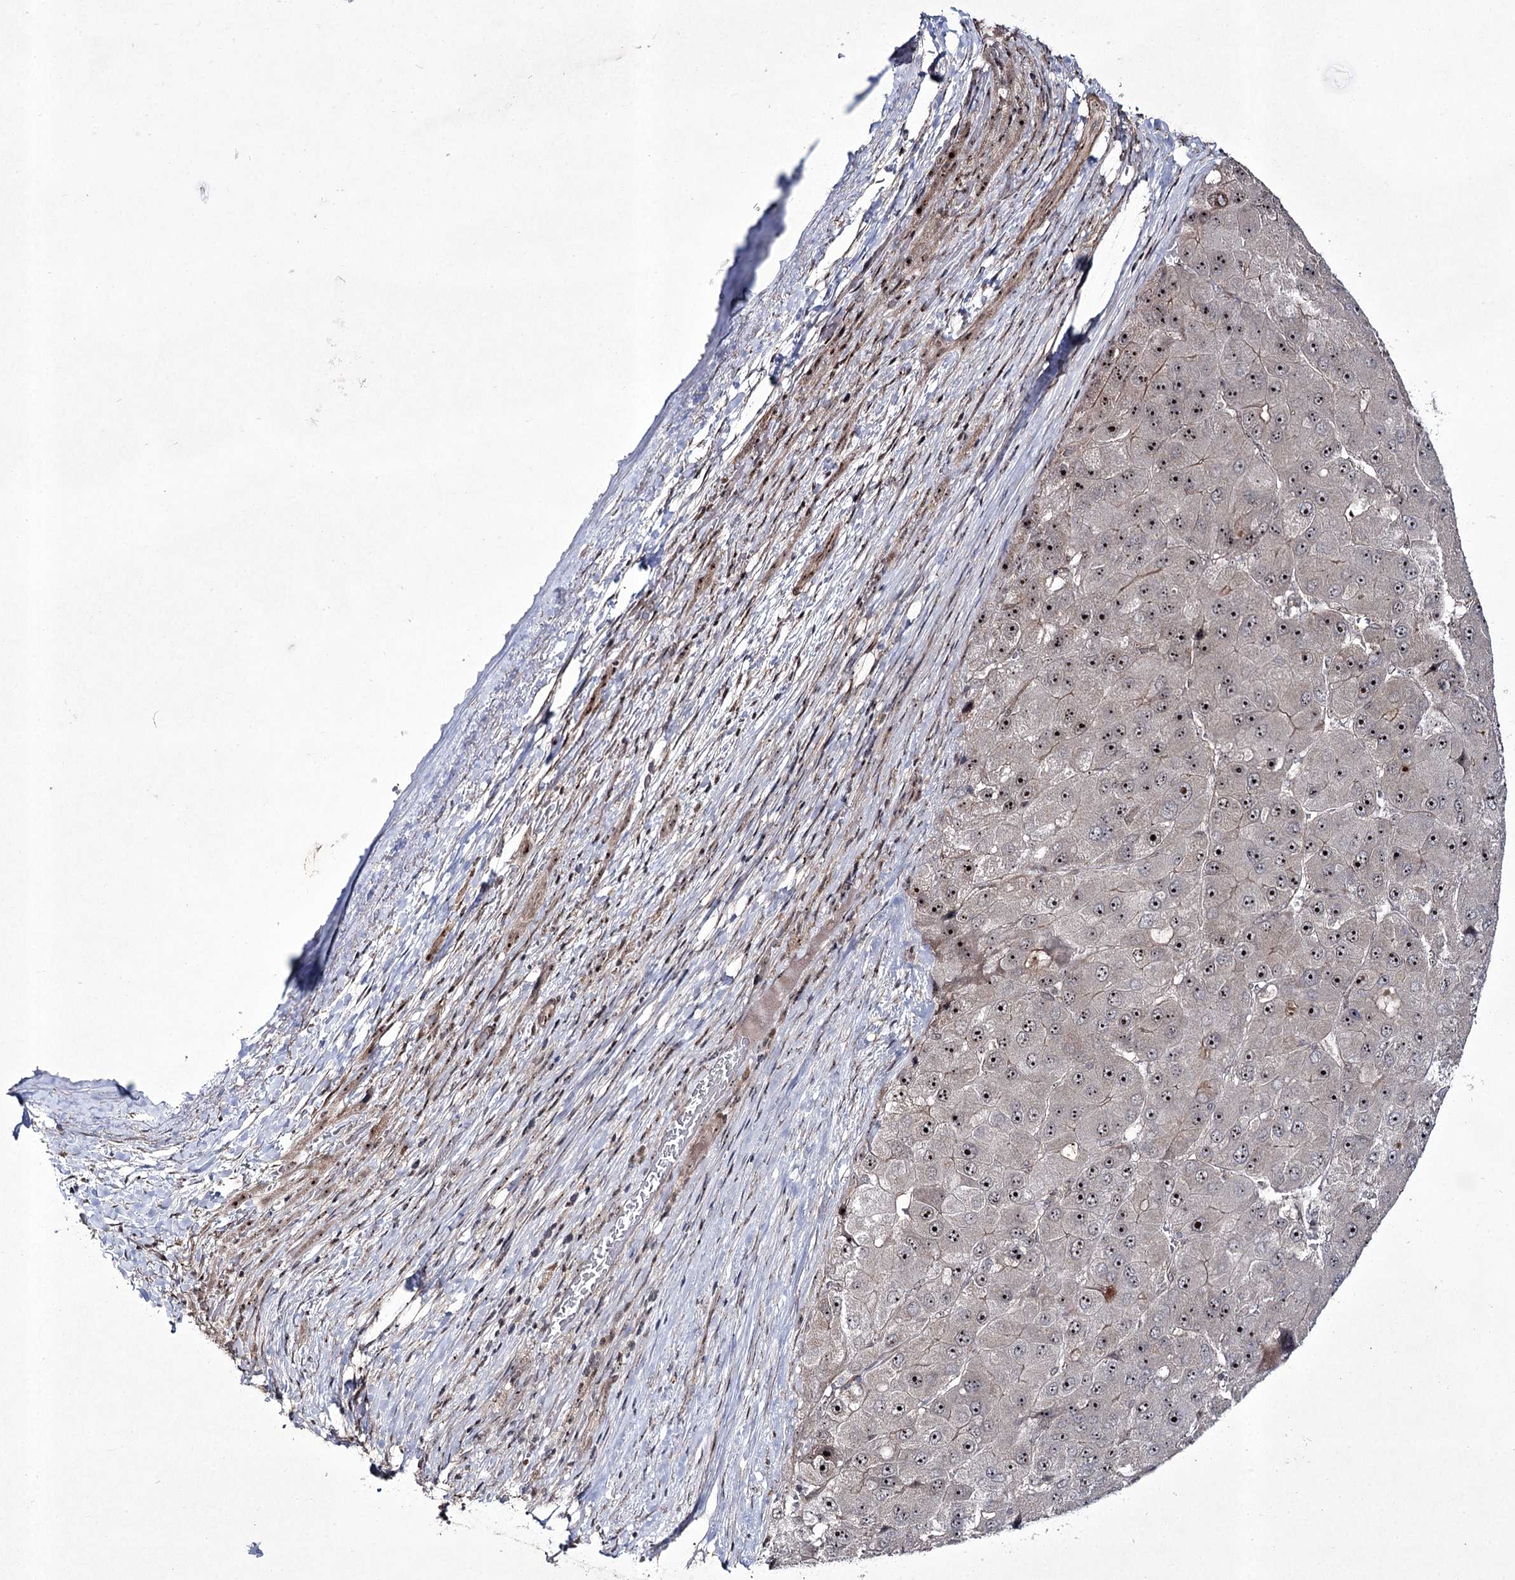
{"staining": {"intensity": "moderate", "quantity": ">75%", "location": "nuclear"}, "tissue": "liver cancer", "cell_type": "Tumor cells", "image_type": "cancer", "snomed": [{"axis": "morphology", "description": "Carcinoma, Hepatocellular, NOS"}, {"axis": "topography", "description": "Liver"}], "caption": "This is a histology image of immunohistochemistry (IHC) staining of liver cancer, which shows moderate expression in the nuclear of tumor cells.", "gene": "CCDC59", "patient": {"sex": "female", "age": 73}}